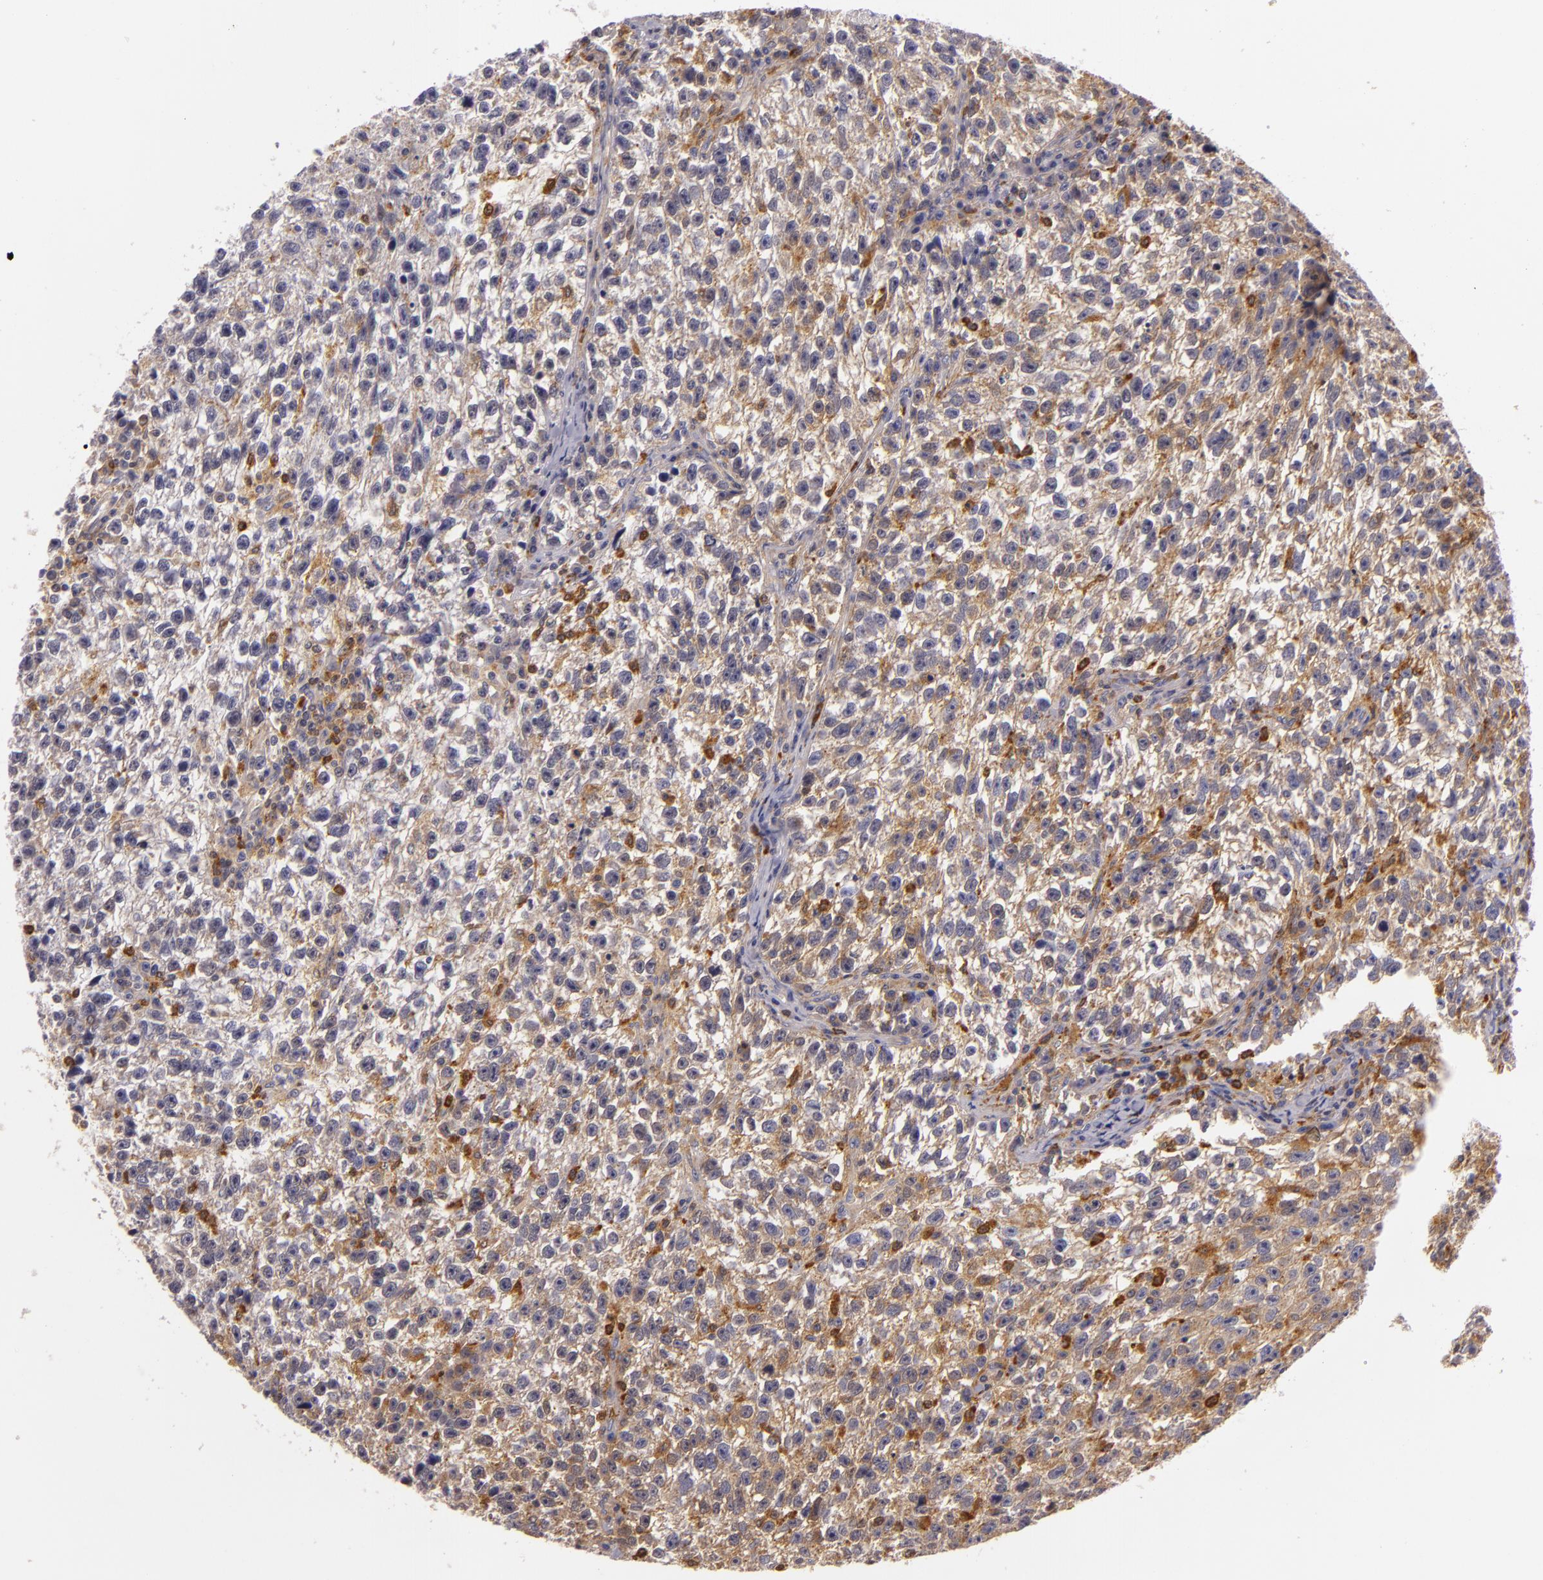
{"staining": {"intensity": "moderate", "quantity": "25%-75%", "location": "cytoplasmic/membranous"}, "tissue": "testis cancer", "cell_type": "Tumor cells", "image_type": "cancer", "snomed": [{"axis": "morphology", "description": "Seminoma, NOS"}, {"axis": "topography", "description": "Testis"}], "caption": "Human testis cancer (seminoma) stained with a brown dye reveals moderate cytoplasmic/membranous positive expression in approximately 25%-75% of tumor cells.", "gene": "TOM1", "patient": {"sex": "male", "age": 38}}